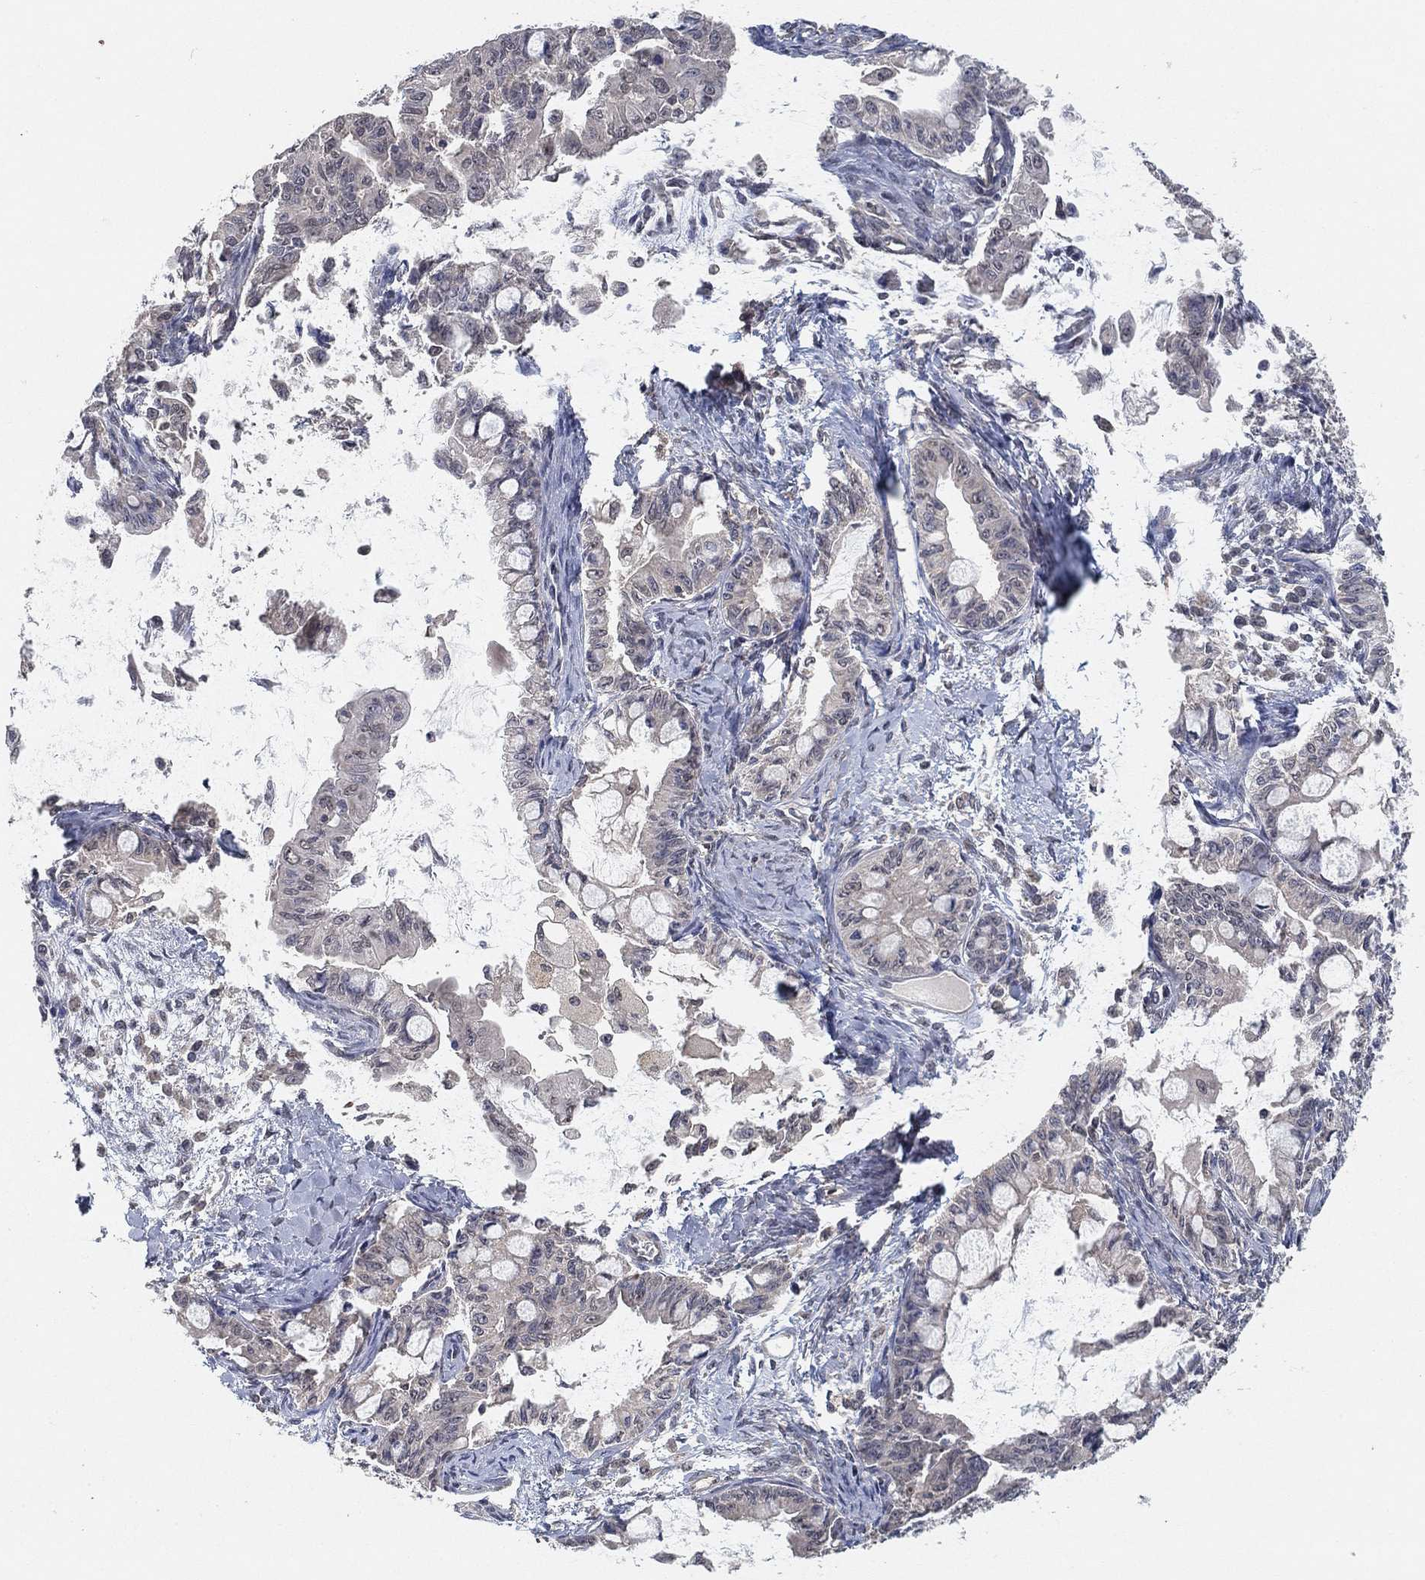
{"staining": {"intensity": "negative", "quantity": "none", "location": "none"}, "tissue": "ovarian cancer", "cell_type": "Tumor cells", "image_type": "cancer", "snomed": [{"axis": "morphology", "description": "Cystadenocarcinoma, mucinous, NOS"}, {"axis": "topography", "description": "Ovary"}], "caption": "This is a image of immunohistochemistry (IHC) staining of ovarian cancer, which shows no staining in tumor cells.", "gene": "CCDC43", "patient": {"sex": "female", "age": 63}}